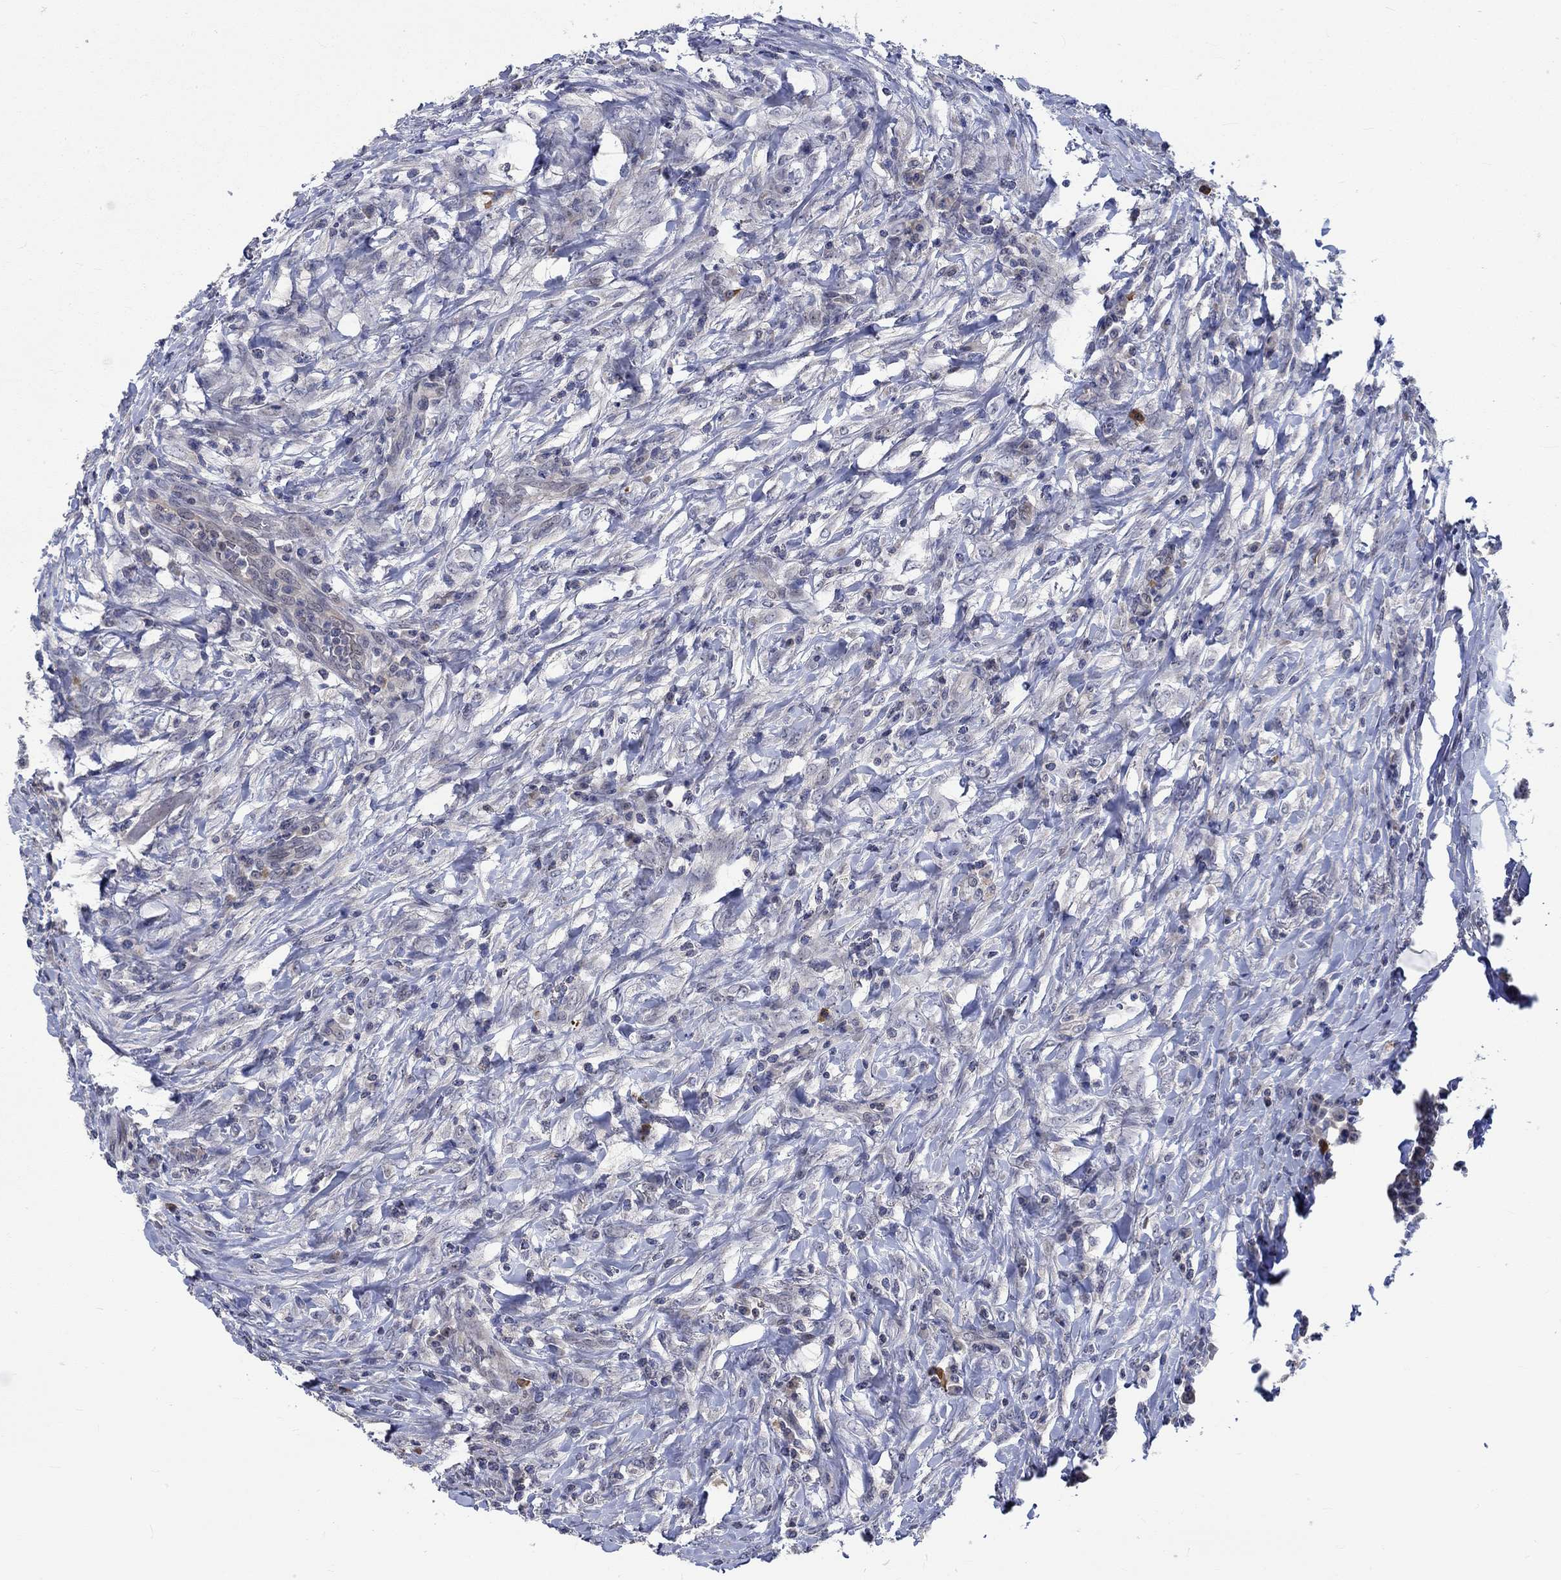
{"staining": {"intensity": "weak", "quantity": "<25%", "location": "cytoplasmic/membranous"}, "tissue": "colorectal cancer", "cell_type": "Tumor cells", "image_type": "cancer", "snomed": [{"axis": "morphology", "description": "Adenocarcinoma, NOS"}, {"axis": "topography", "description": "Colon"}], "caption": "Tumor cells show no significant protein staining in colorectal adenocarcinoma. (DAB IHC, high magnification).", "gene": "WASF1", "patient": {"sex": "male", "age": 53}}